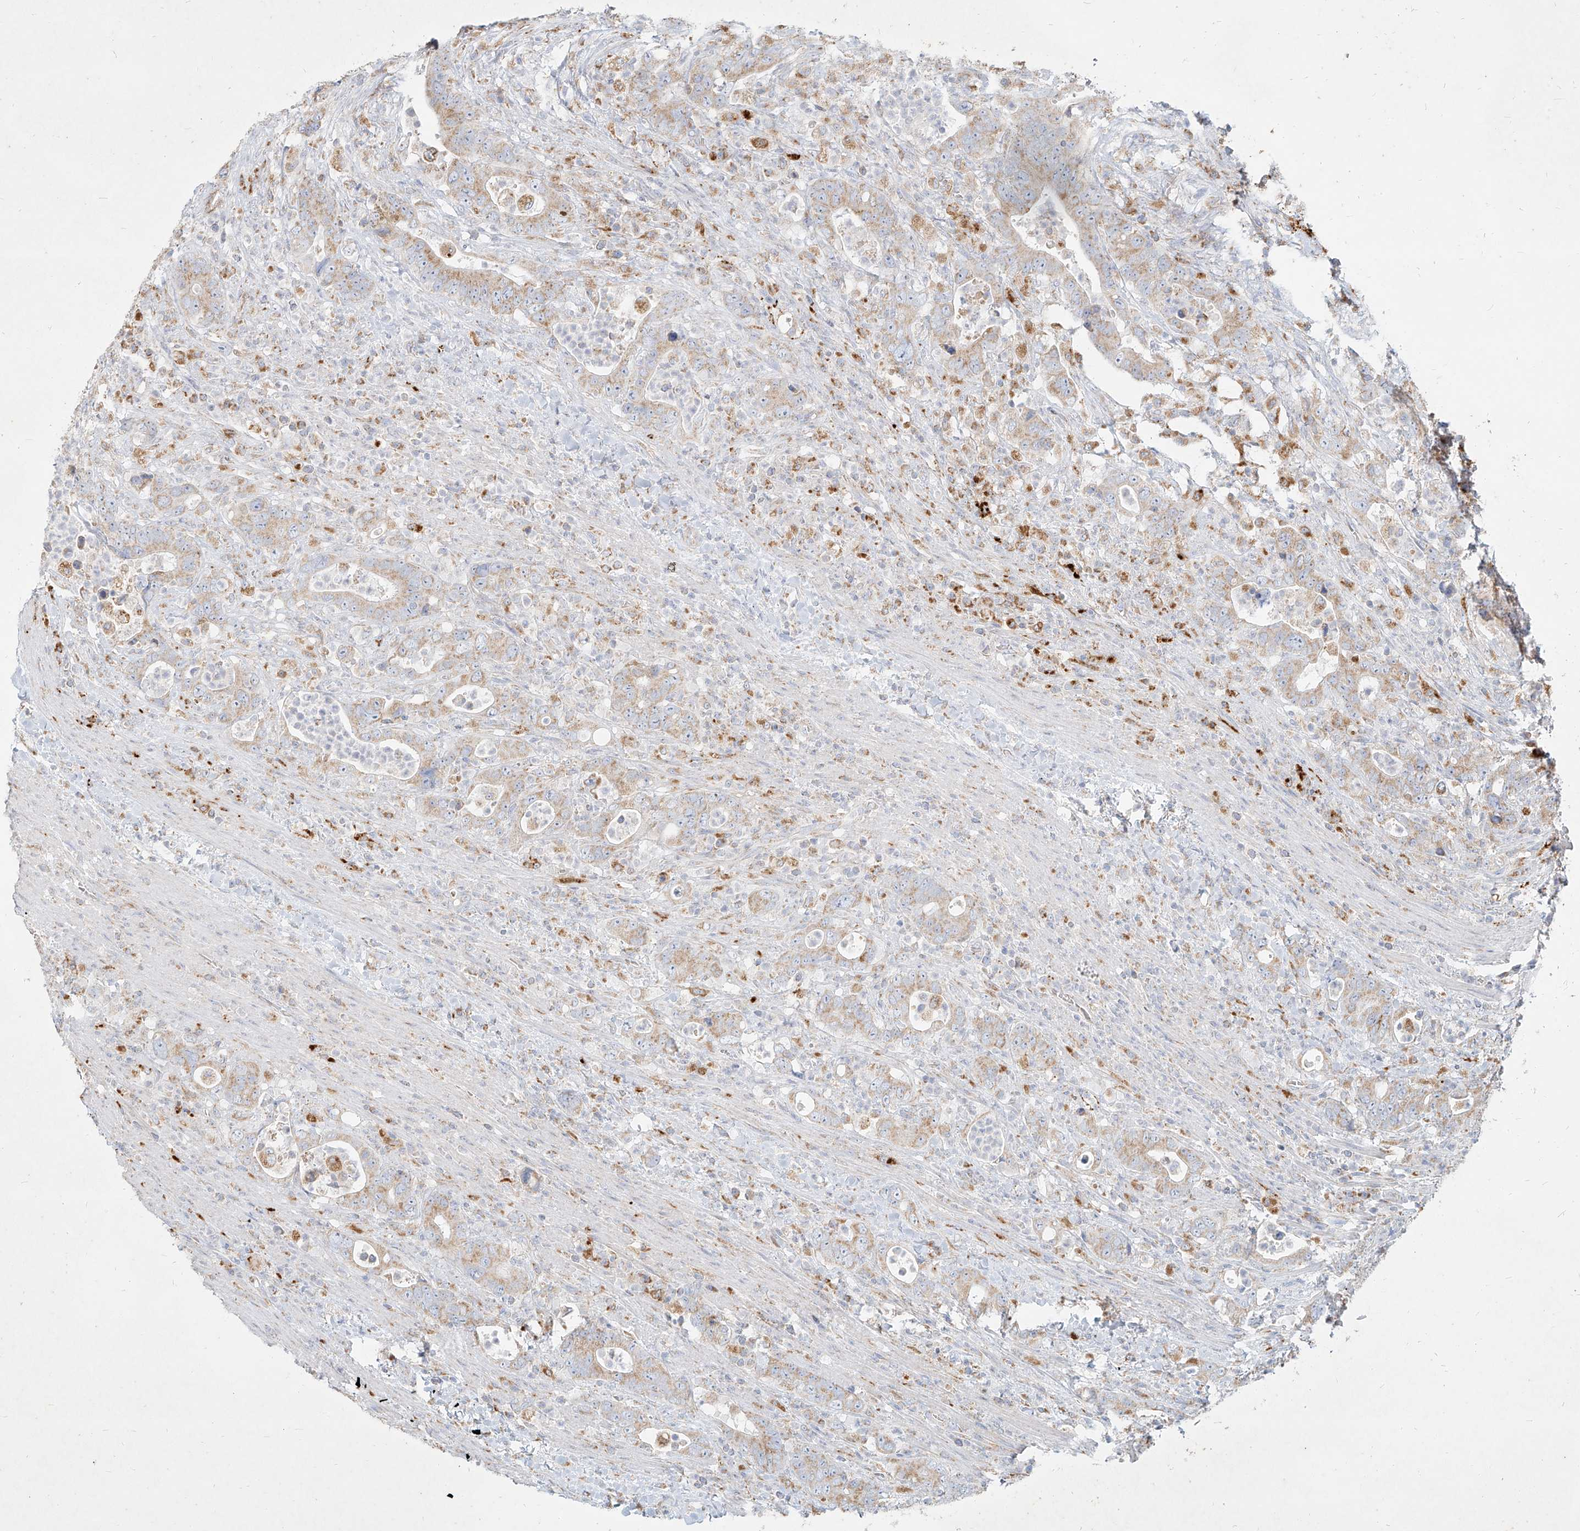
{"staining": {"intensity": "weak", "quantity": "25%-75%", "location": "cytoplasmic/membranous"}, "tissue": "colorectal cancer", "cell_type": "Tumor cells", "image_type": "cancer", "snomed": [{"axis": "morphology", "description": "Adenocarcinoma, NOS"}, {"axis": "topography", "description": "Colon"}], "caption": "The histopathology image displays staining of colorectal adenocarcinoma, revealing weak cytoplasmic/membranous protein expression (brown color) within tumor cells. The staining was performed using DAB (3,3'-diaminobenzidine), with brown indicating positive protein expression. Nuclei are stained blue with hematoxylin.", "gene": "MTX2", "patient": {"sex": "female", "age": 75}}